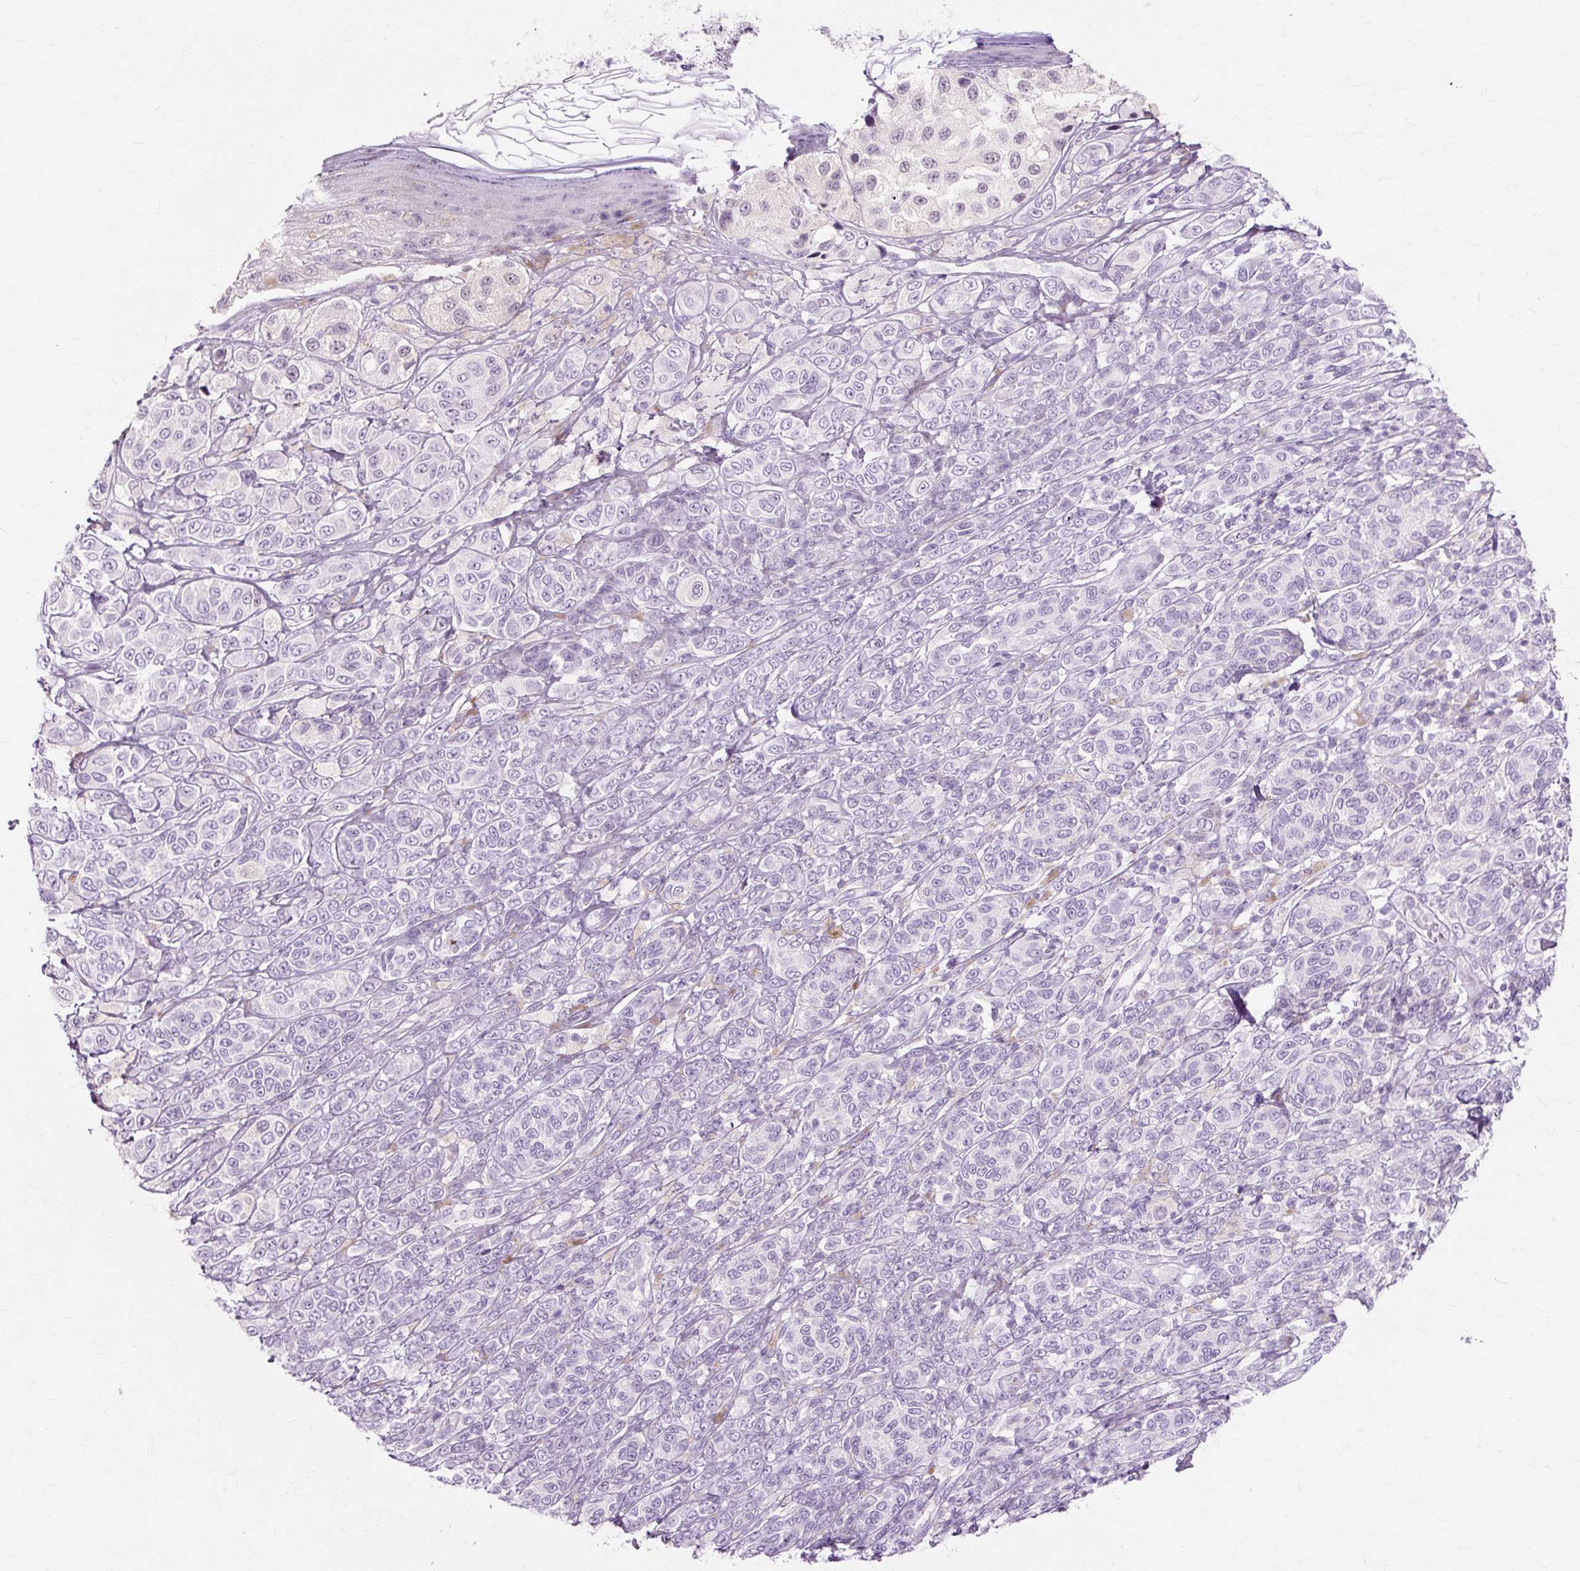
{"staining": {"intensity": "negative", "quantity": "none", "location": "none"}, "tissue": "melanoma", "cell_type": "Tumor cells", "image_type": "cancer", "snomed": [{"axis": "morphology", "description": "Malignant melanoma, NOS"}, {"axis": "topography", "description": "Skin"}], "caption": "DAB immunohistochemical staining of human melanoma reveals no significant expression in tumor cells. (Stains: DAB IHC with hematoxylin counter stain, Microscopy: brightfield microscopy at high magnification).", "gene": "IRX2", "patient": {"sex": "male", "age": 42}}